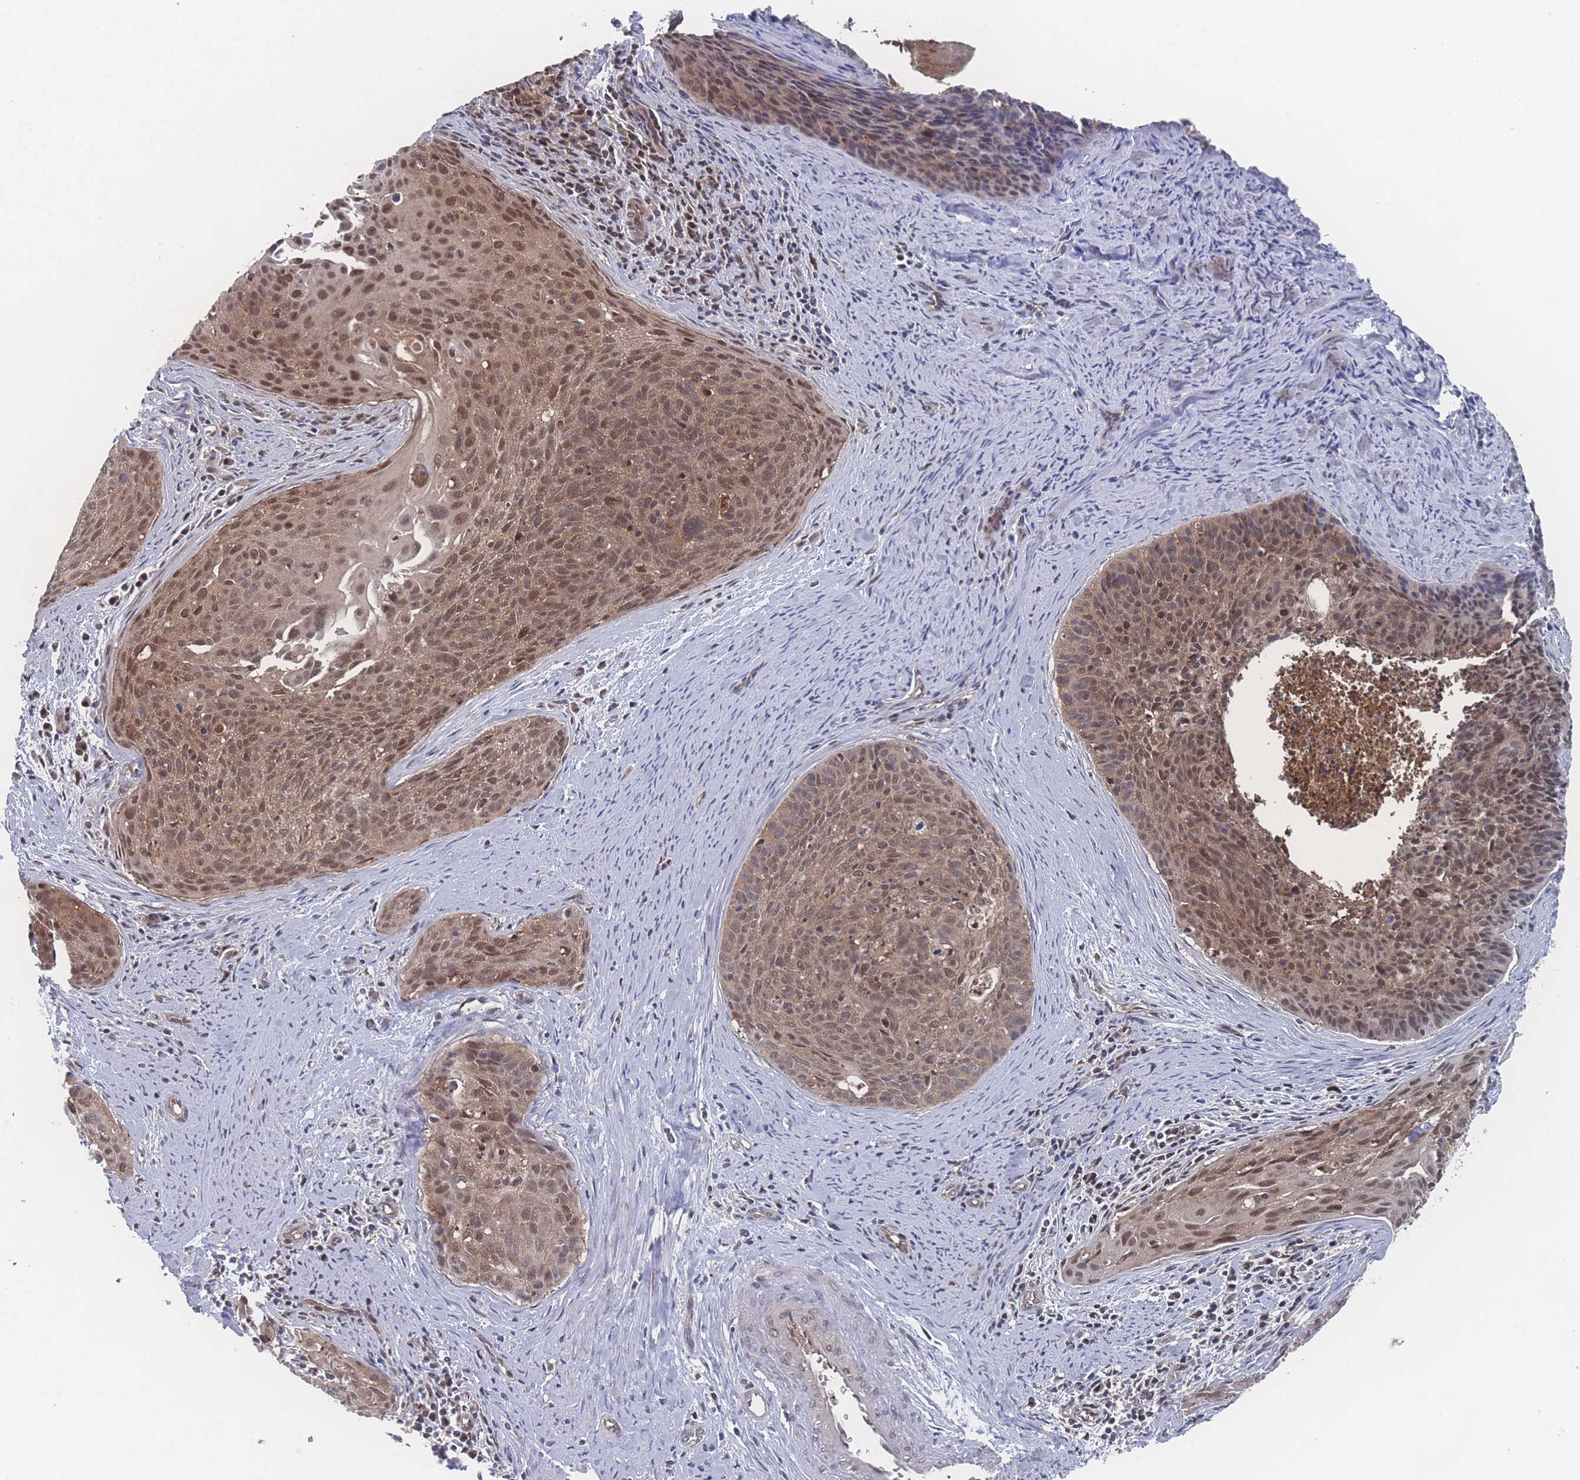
{"staining": {"intensity": "moderate", "quantity": ">75%", "location": "nuclear"}, "tissue": "cervical cancer", "cell_type": "Tumor cells", "image_type": "cancer", "snomed": [{"axis": "morphology", "description": "Squamous cell carcinoma, NOS"}, {"axis": "topography", "description": "Cervix"}], "caption": "The micrograph demonstrates immunohistochemical staining of squamous cell carcinoma (cervical). There is moderate nuclear staining is identified in approximately >75% of tumor cells.", "gene": "PSMA1", "patient": {"sex": "female", "age": 55}}